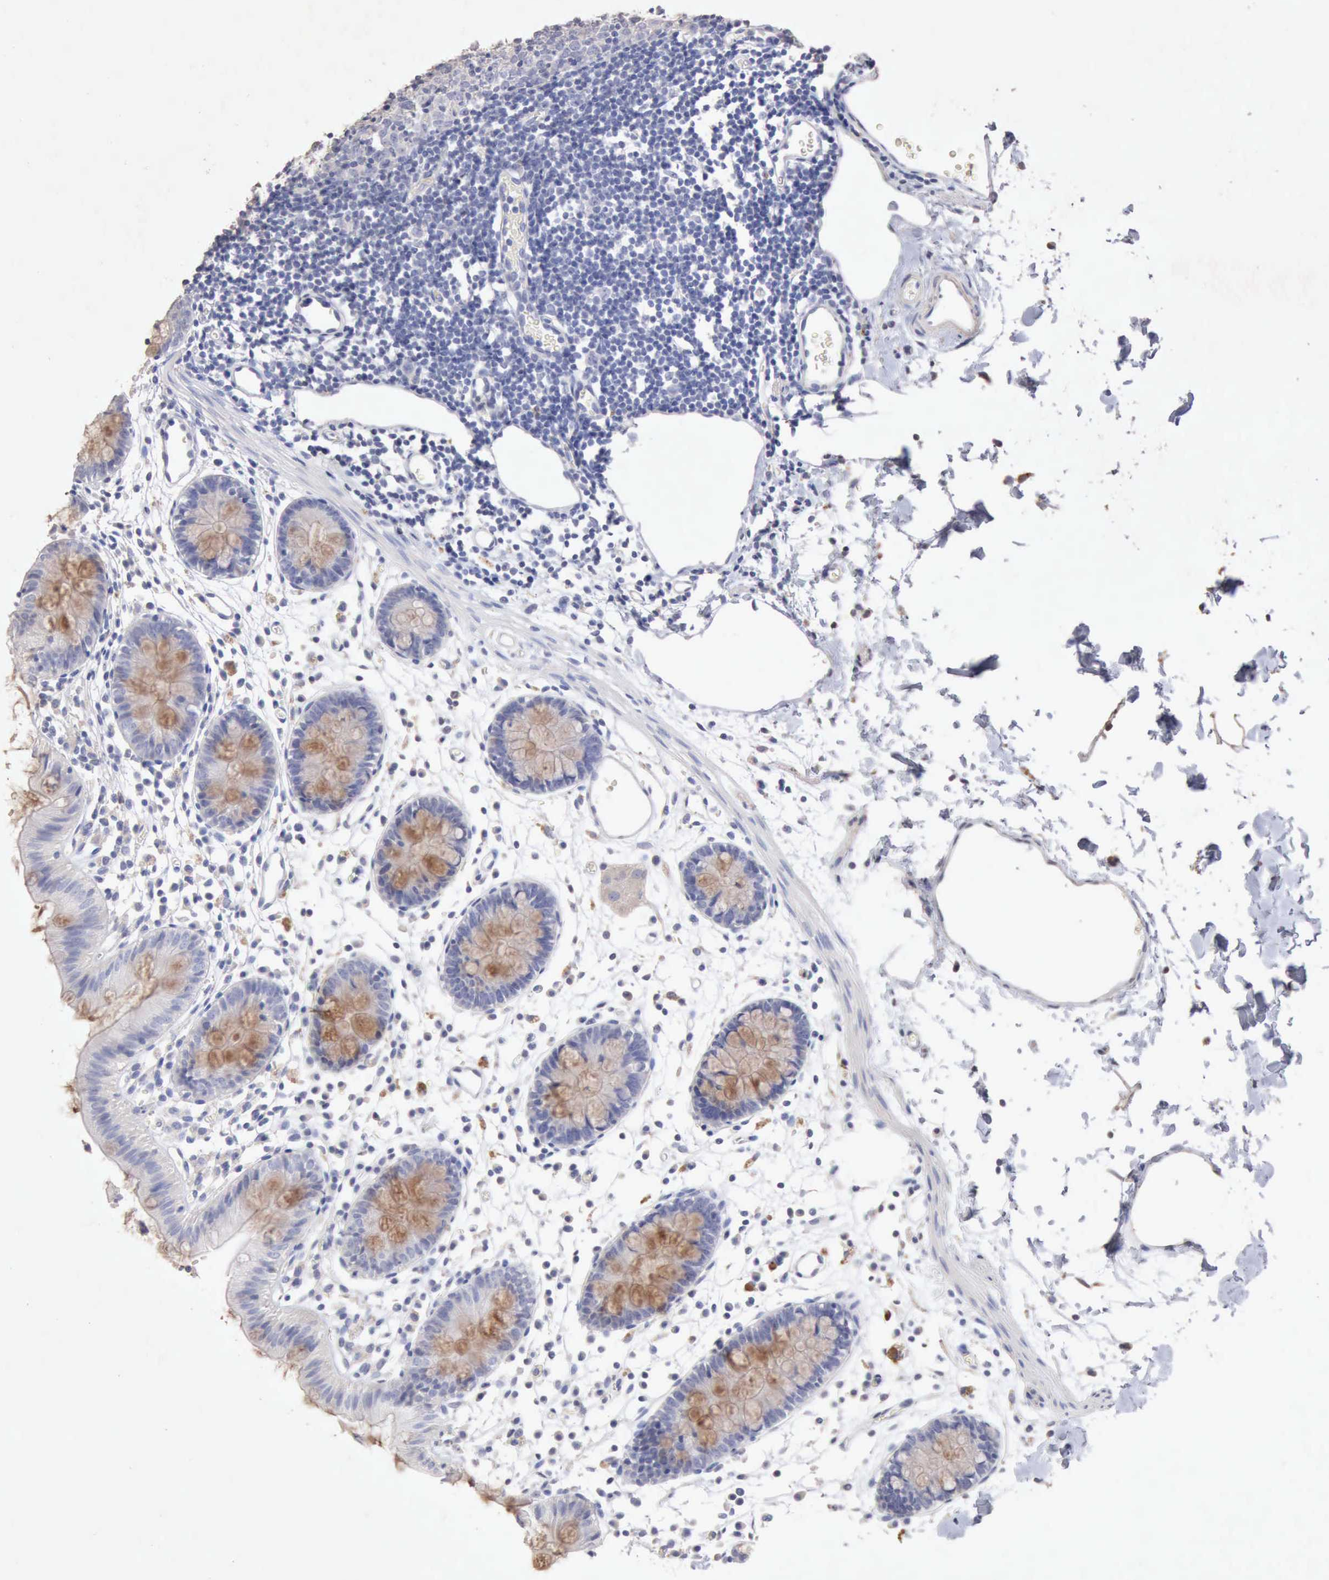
{"staining": {"intensity": "negative", "quantity": "none", "location": "none"}, "tissue": "colon", "cell_type": "Endothelial cells", "image_type": "normal", "snomed": [{"axis": "morphology", "description": "Normal tissue, NOS"}, {"axis": "topography", "description": "Colon"}], "caption": "Human colon stained for a protein using immunohistochemistry displays no positivity in endothelial cells.", "gene": "KRT6B", "patient": {"sex": "male", "age": 14}}